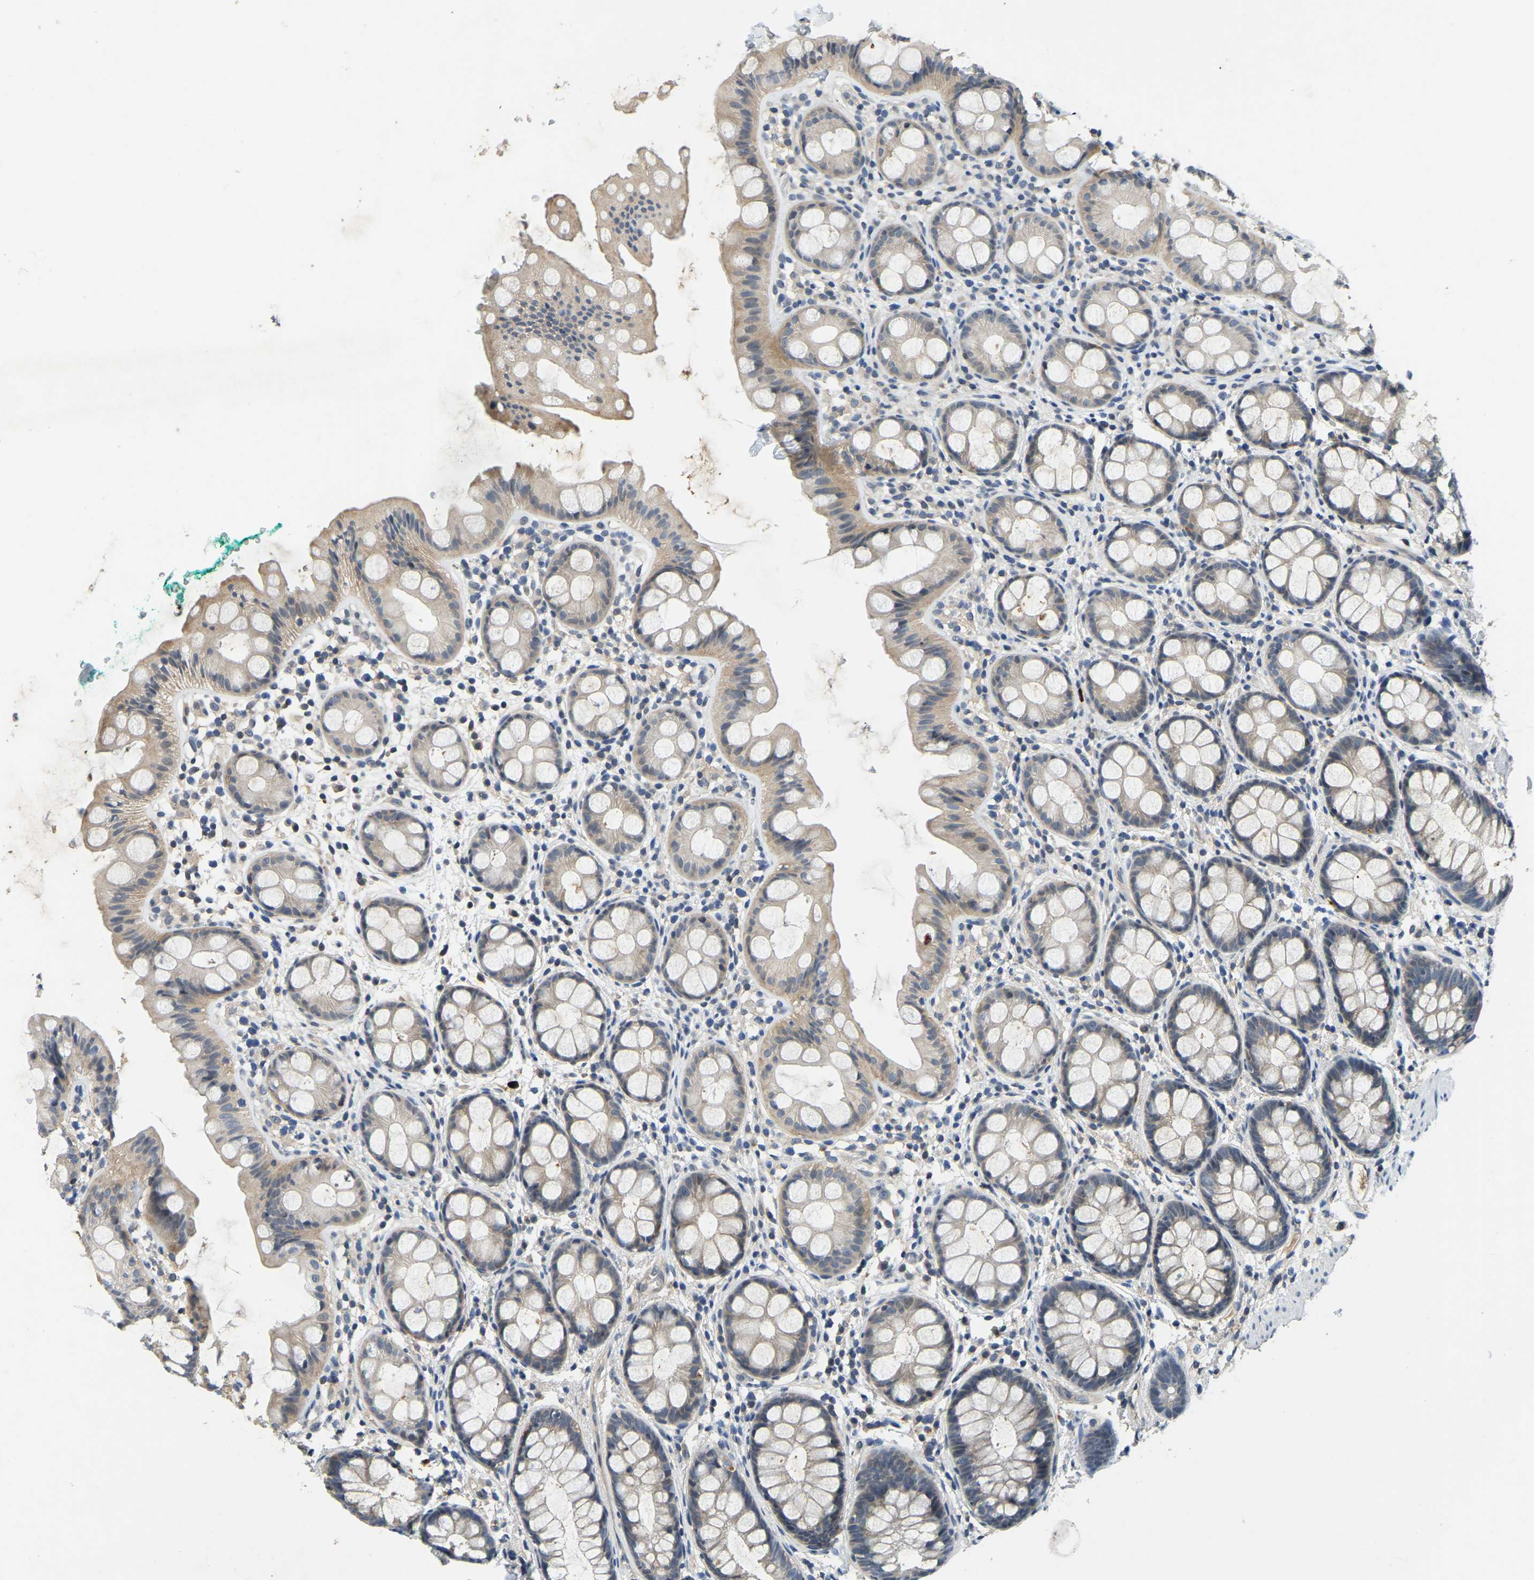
{"staining": {"intensity": "weak", "quantity": "<25%", "location": "cytoplasmic/membranous"}, "tissue": "rectum", "cell_type": "Glandular cells", "image_type": "normal", "snomed": [{"axis": "morphology", "description": "Normal tissue, NOS"}, {"axis": "topography", "description": "Rectum"}], "caption": "The histopathology image demonstrates no significant positivity in glandular cells of rectum. The staining was performed using DAB (3,3'-diaminobenzidine) to visualize the protein expression in brown, while the nuclei were stained in blue with hematoxylin (Magnification: 20x).", "gene": "AHNAK", "patient": {"sex": "female", "age": 65}}